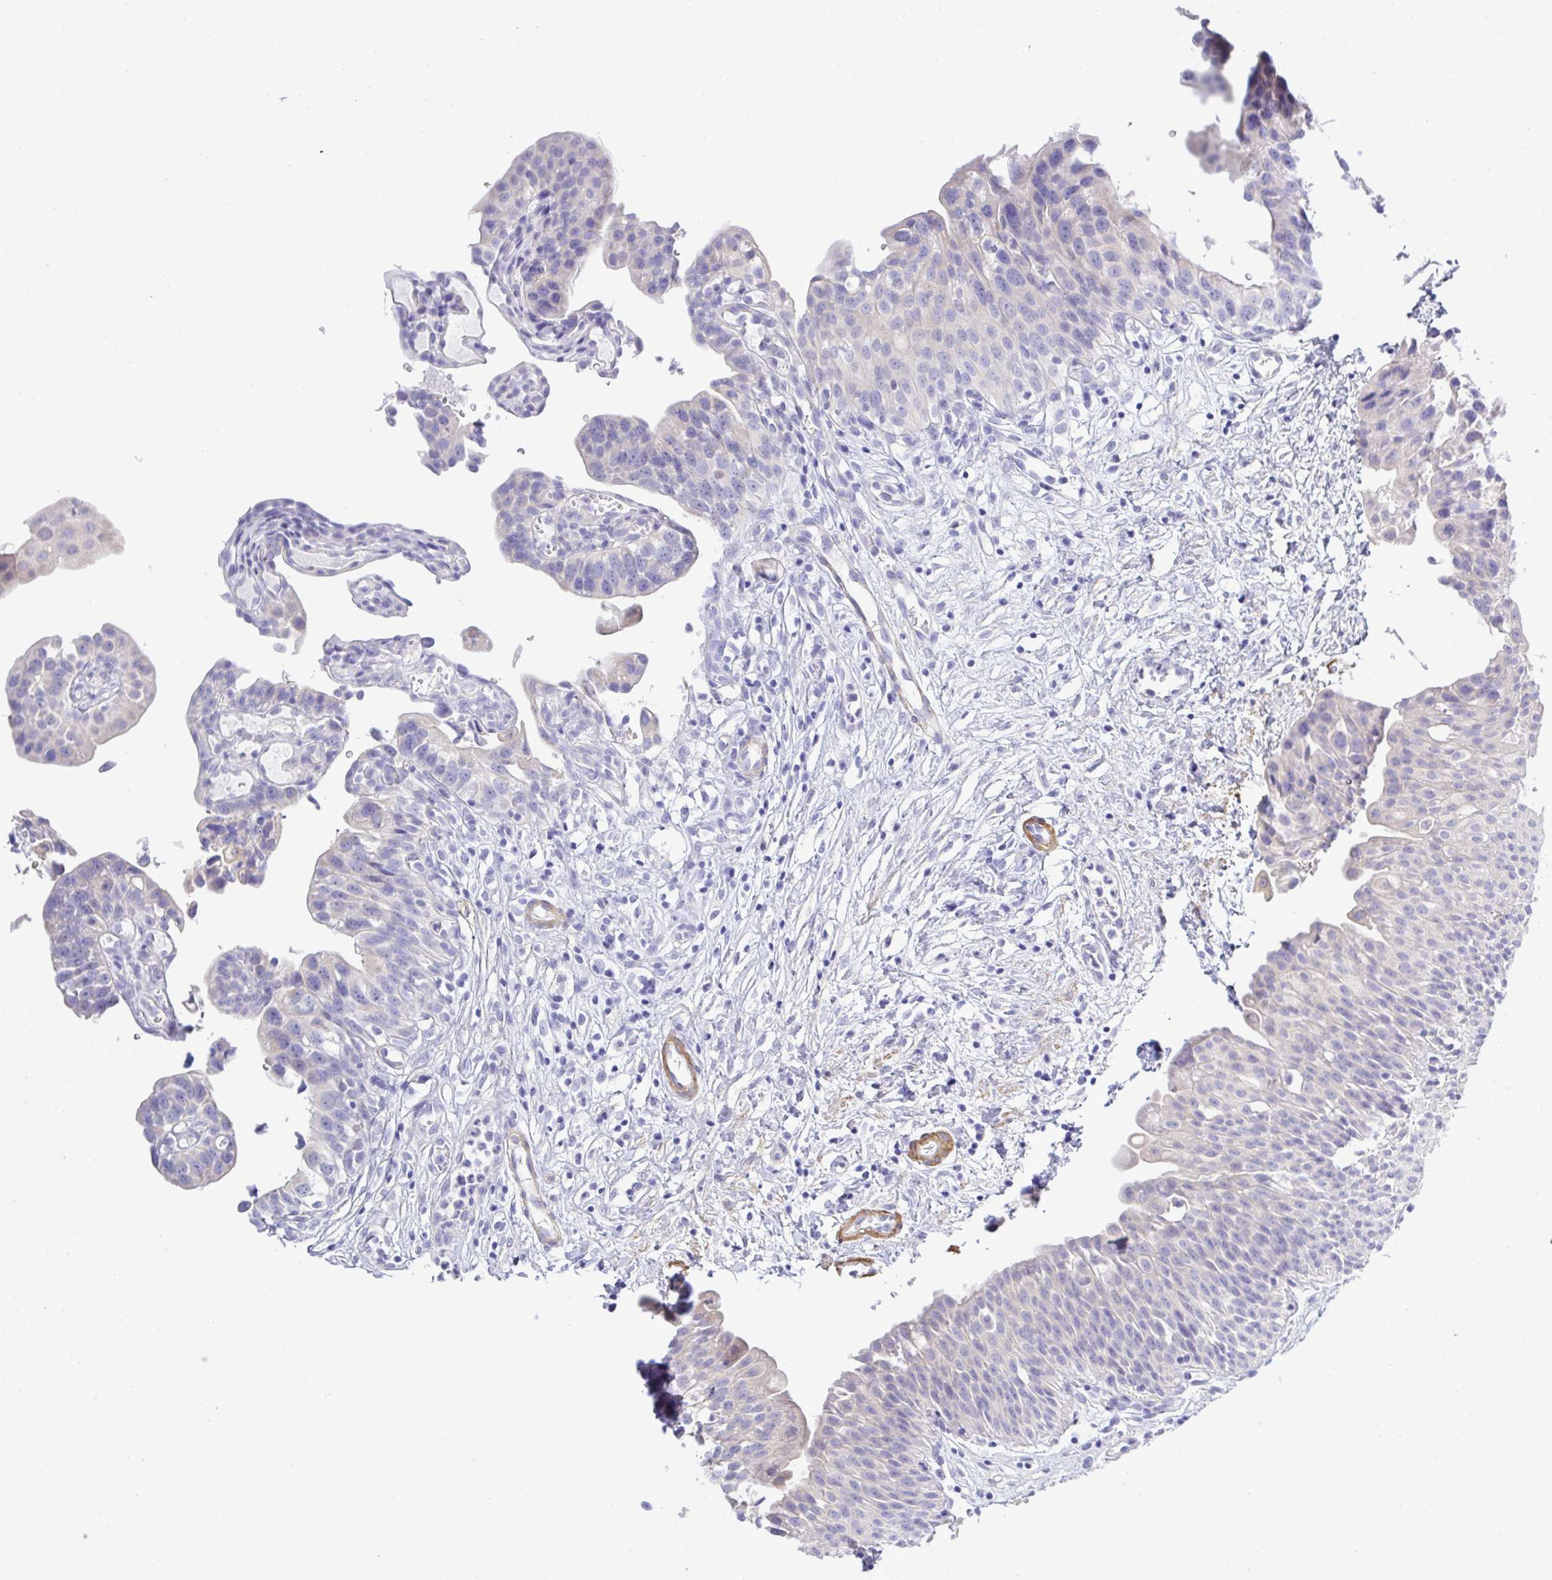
{"staining": {"intensity": "negative", "quantity": "none", "location": "none"}, "tissue": "urinary bladder", "cell_type": "Urothelial cells", "image_type": "normal", "snomed": [{"axis": "morphology", "description": "Normal tissue, NOS"}, {"axis": "topography", "description": "Urinary bladder"}], "caption": "The micrograph shows no significant staining in urothelial cells of urinary bladder.", "gene": "MED11", "patient": {"sex": "male", "age": 51}}